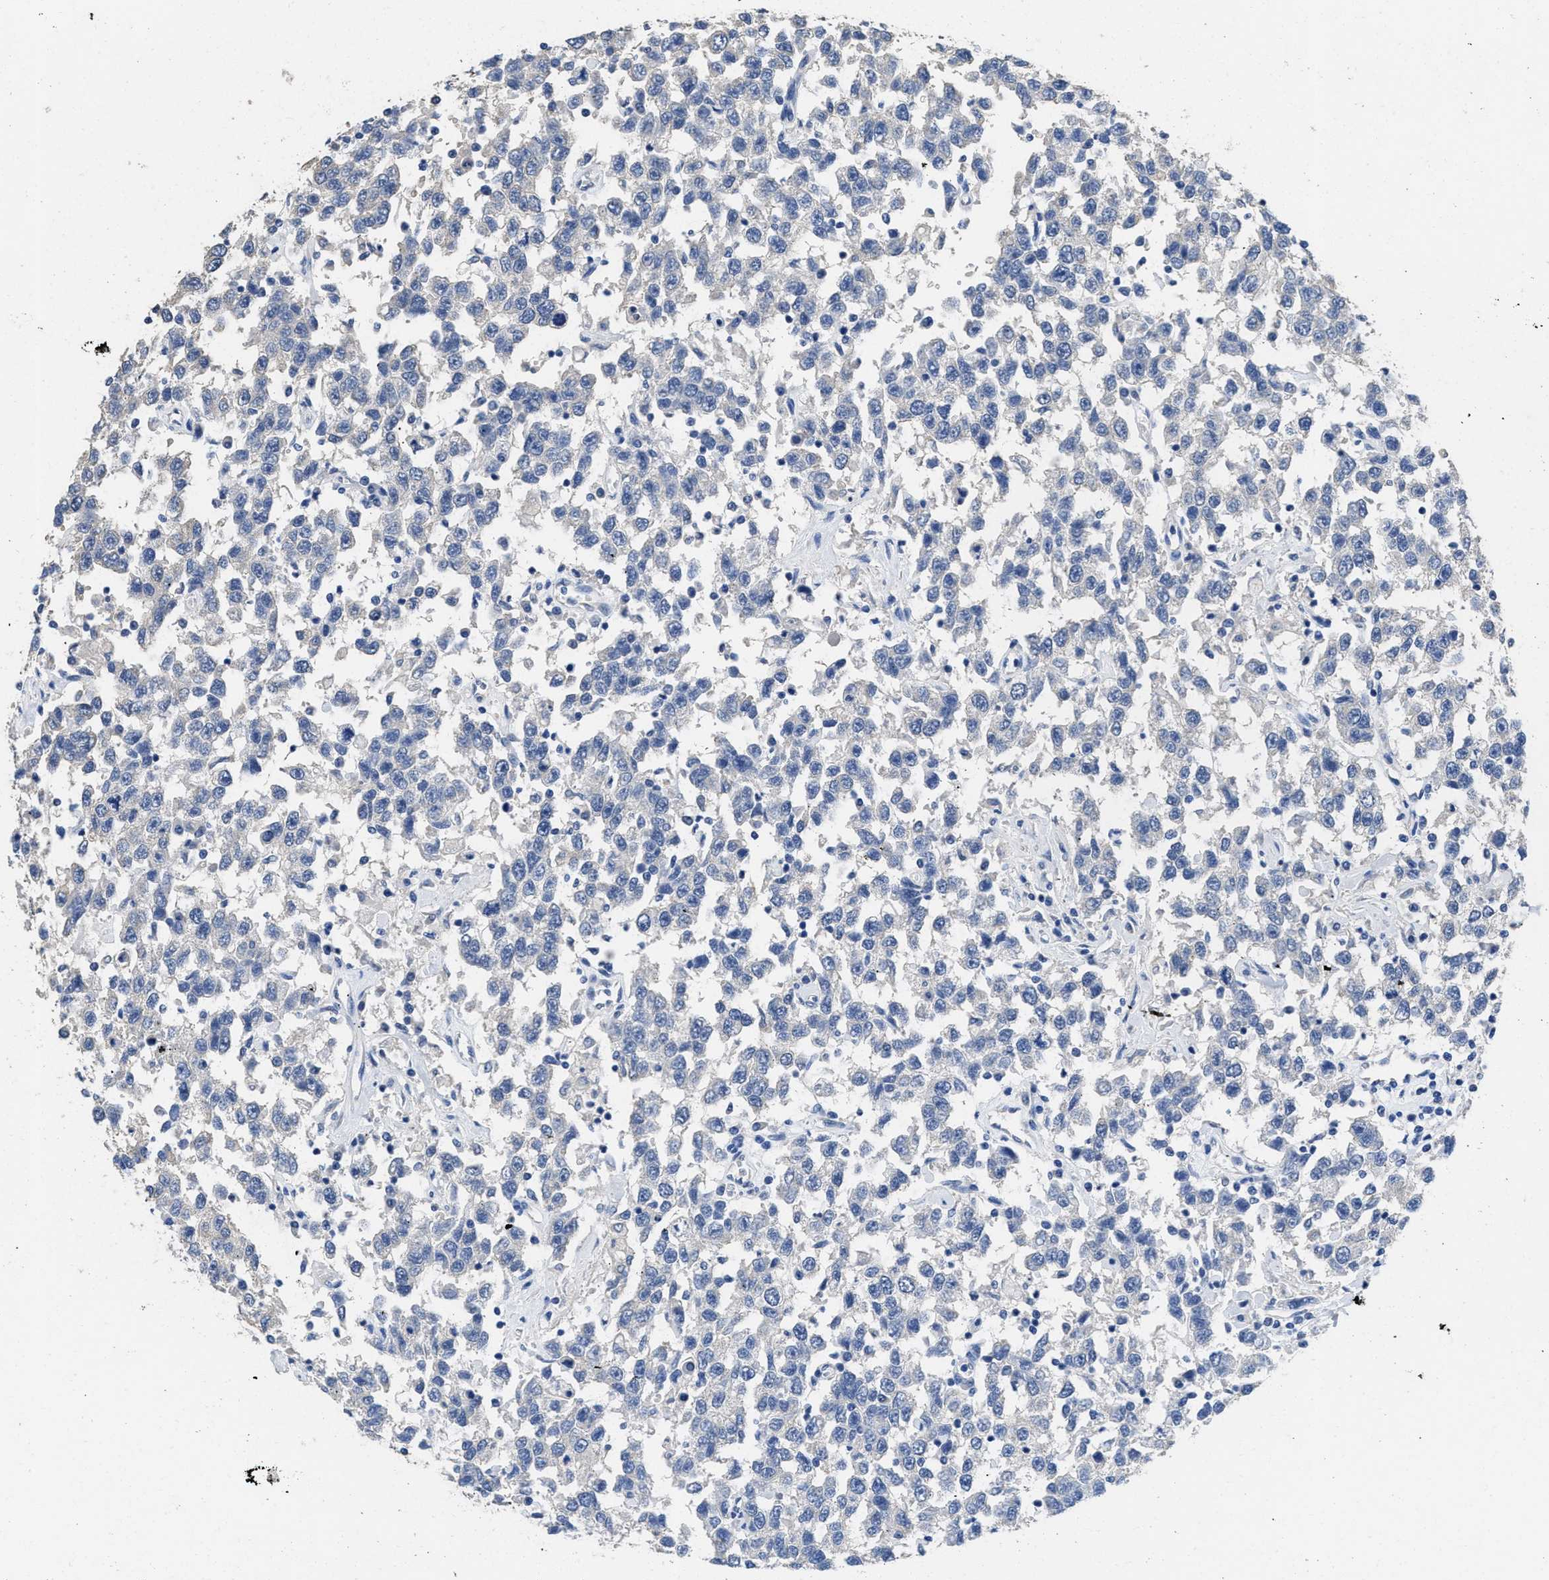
{"staining": {"intensity": "negative", "quantity": "none", "location": "none"}, "tissue": "testis cancer", "cell_type": "Tumor cells", "image_type": "cancer", "snomed": [{"axis": "morphology", "description": "Seminoma, NOS"}, {"axis": "topography", "description": "Testis"}], "caption": "Immunohistochemistry (IHC) of testis cancer (seminoma) reveals no staining in tumor cells.", "gene": "CA9", "patient": {"sex": "male", "age": 41}}